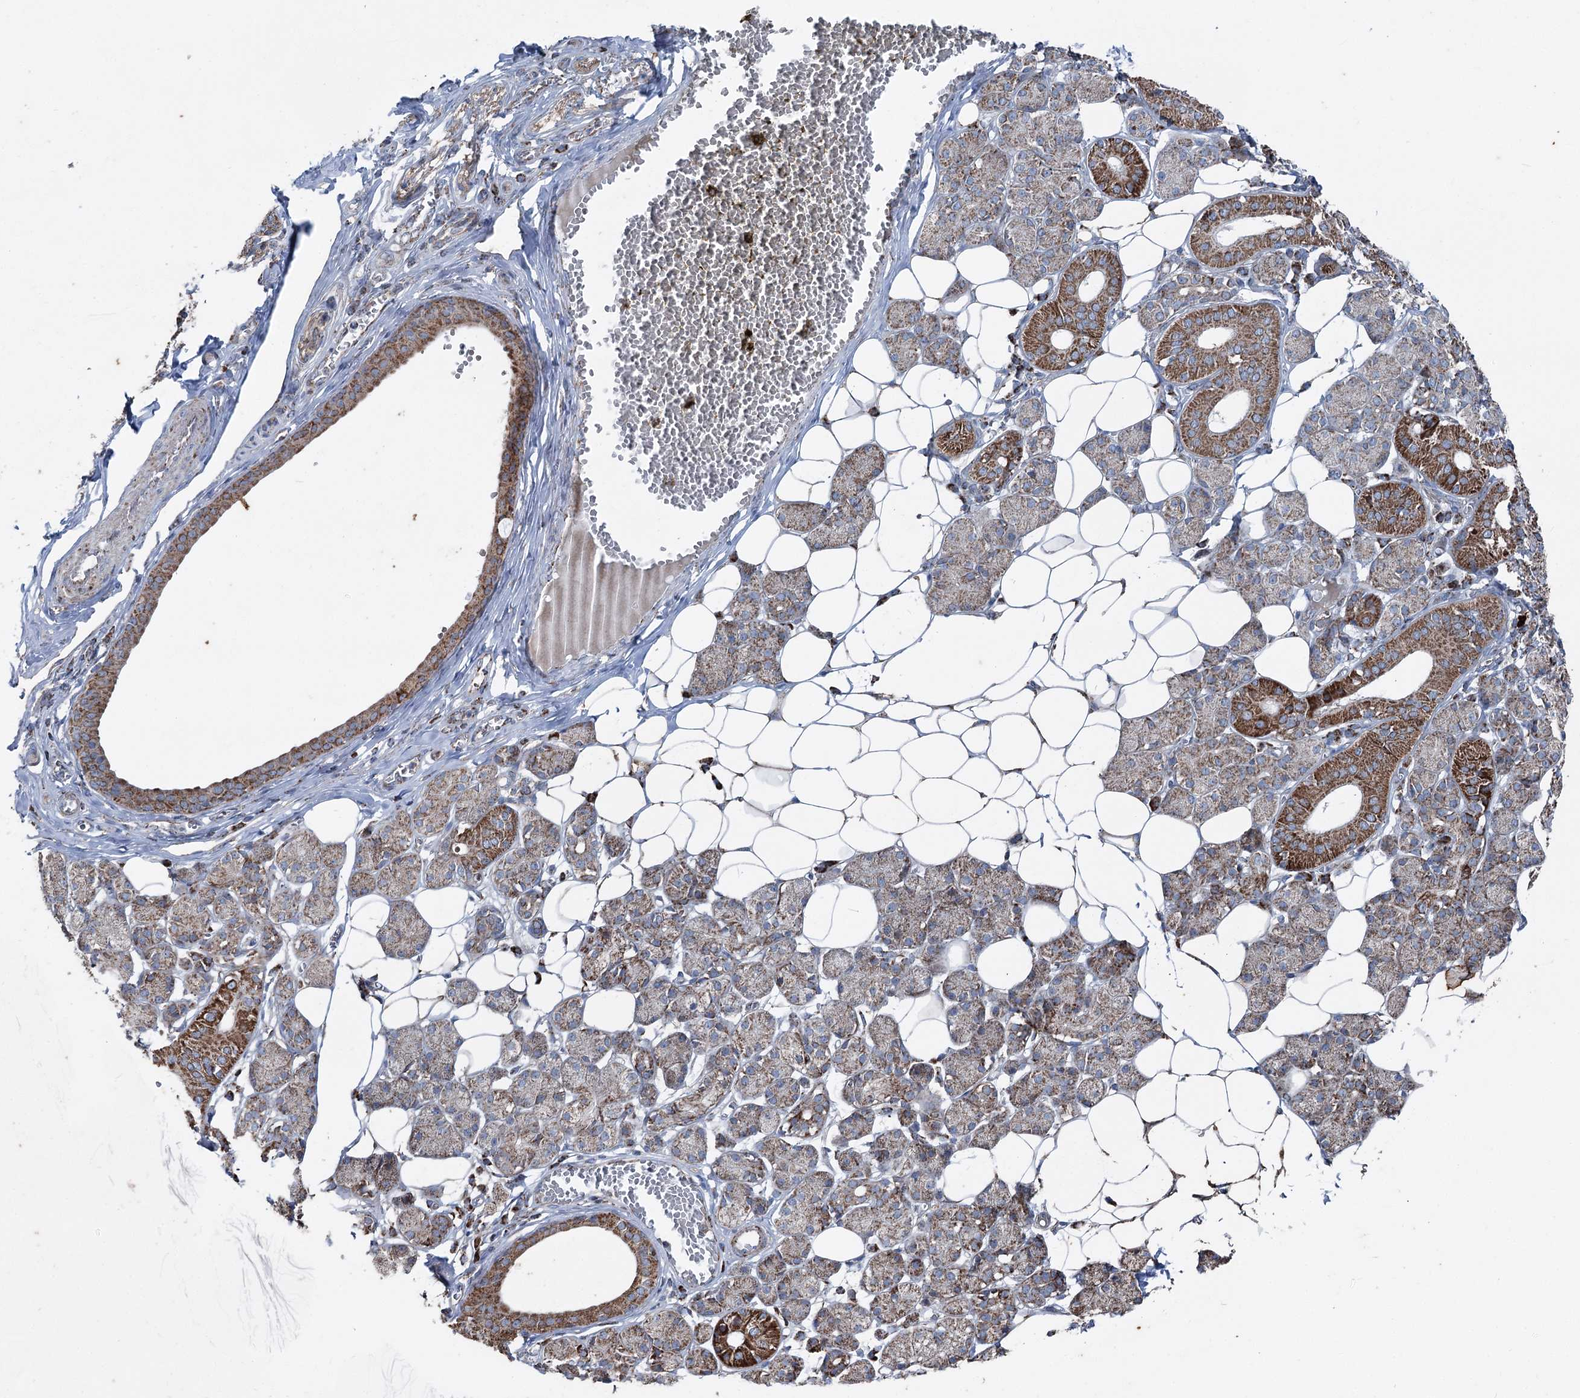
{"staining": {"intensity": "strong", "quantity": "25%-75%", "location": "cytoplasmic/membranous"}, "tissue": "salivary gland", "cell_type": "Glandular cells", "image_type": "normal", "snomed": [{"axis": "morphology", "description": "Normal tissue, NOS"}, {"axis": "topography", "description": "Salivary gland"}], "caption": "Immunohistochemical staining of benign human salivary gland shows high levels of strong cytoplasmic/membranous positivity in approximately 25%-75% of glandular cells.", "gene": "UCN3", "patient": {"sex": "female", "age": 33}}